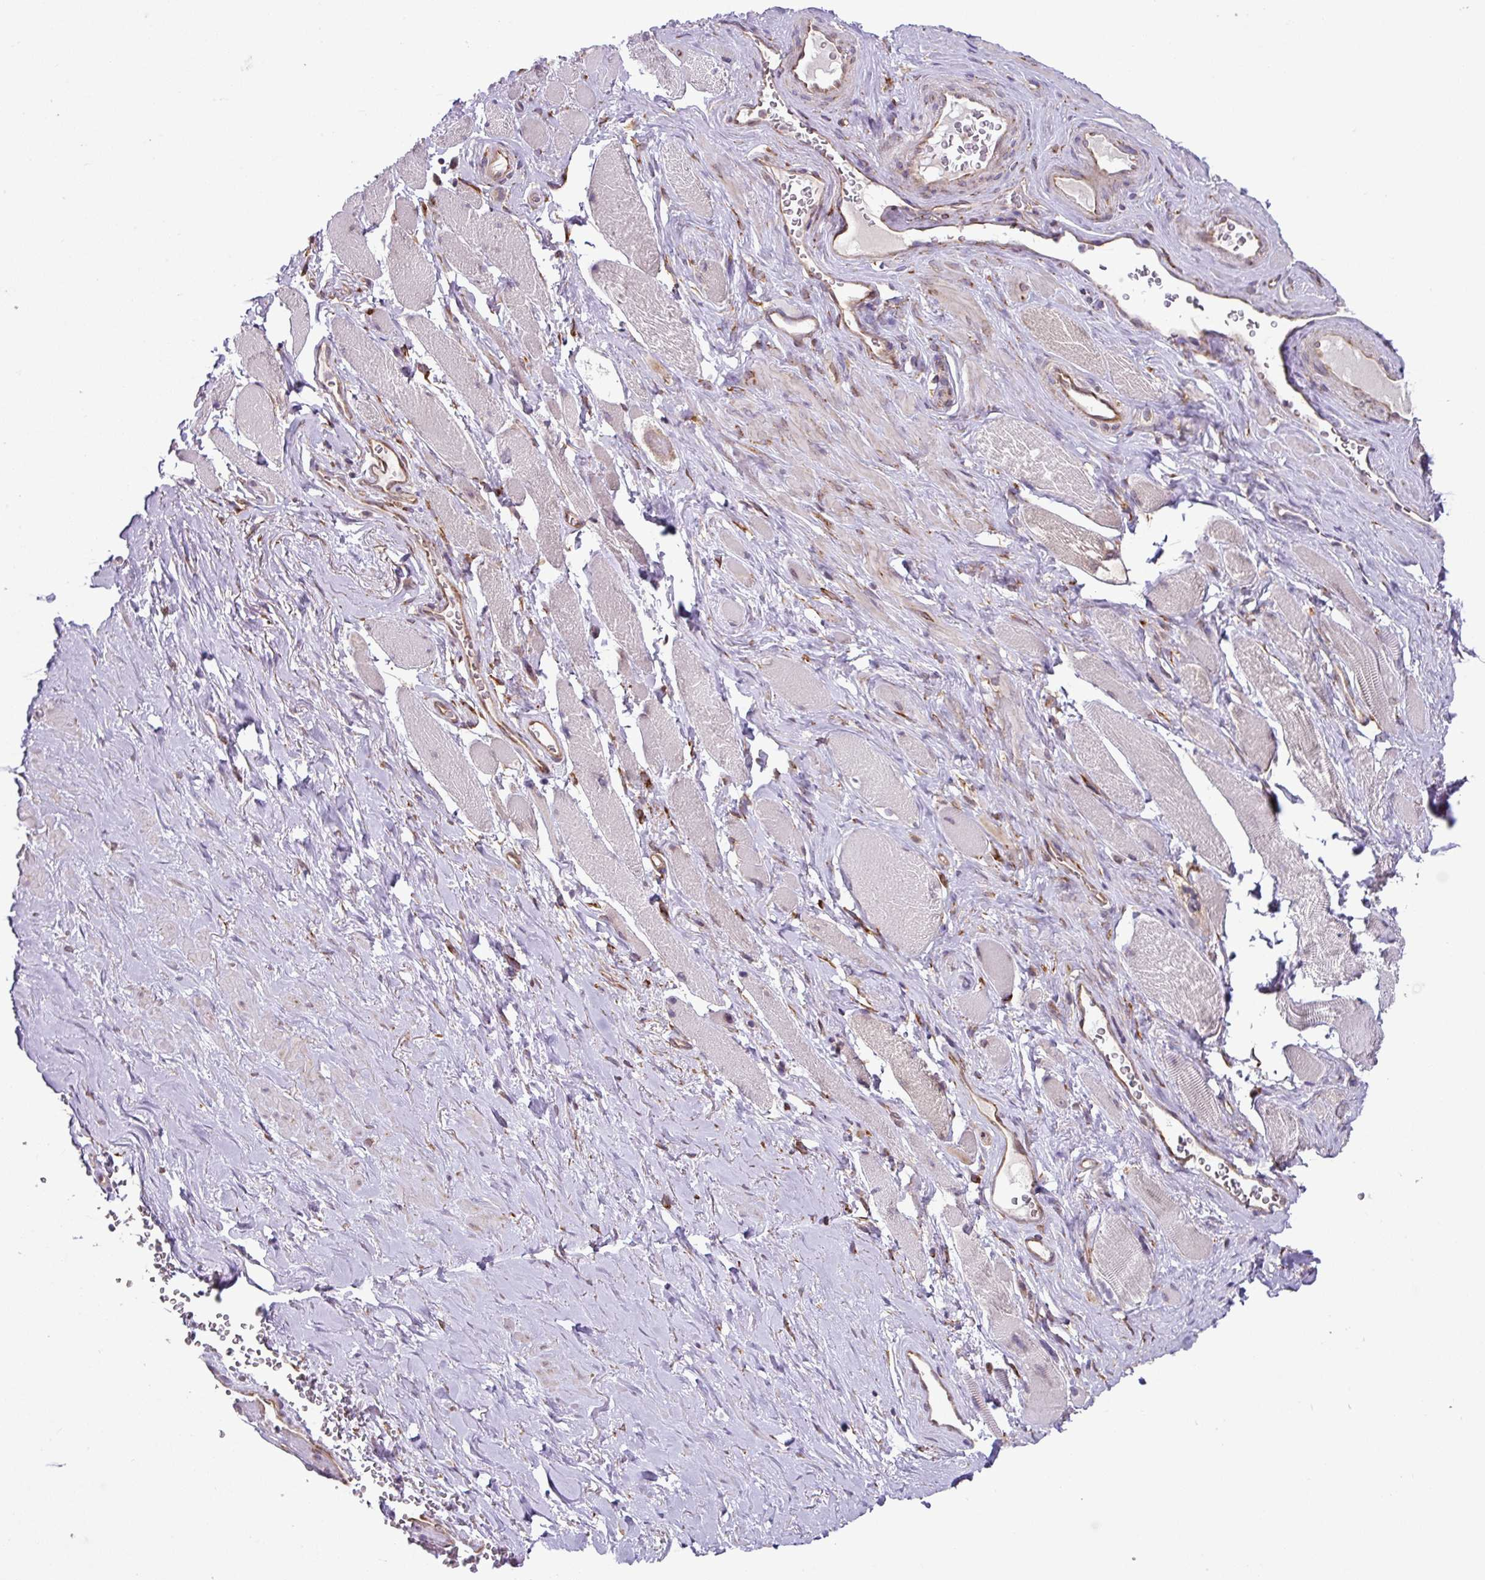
{"staining": {"intensity": "weak", "quantity": "25%-75%", "location": "cytoplasmic/membranous"}, "tissue": "soft tissue", "cell_type": "Fibroblasts", "image_type": "normal", "snomed": [{"axis": "morphology", "description": "Normal tissue, NOS"}, {"axis": "topography", "description": "Prostate"}, {"axis": "topography", "description": "Peripheral nerve tissue"}], "caption": "Protein expression analysis of unremarkable human soft tissue reveals weak cytoplasmic/membranous staining in approximately 25%-75% of fibroblasts. (Brightfield microscopy of DAB IHC at high magnification).", "gene": "SLC39A7", "patient": {"sex": "male", "age": 61}}